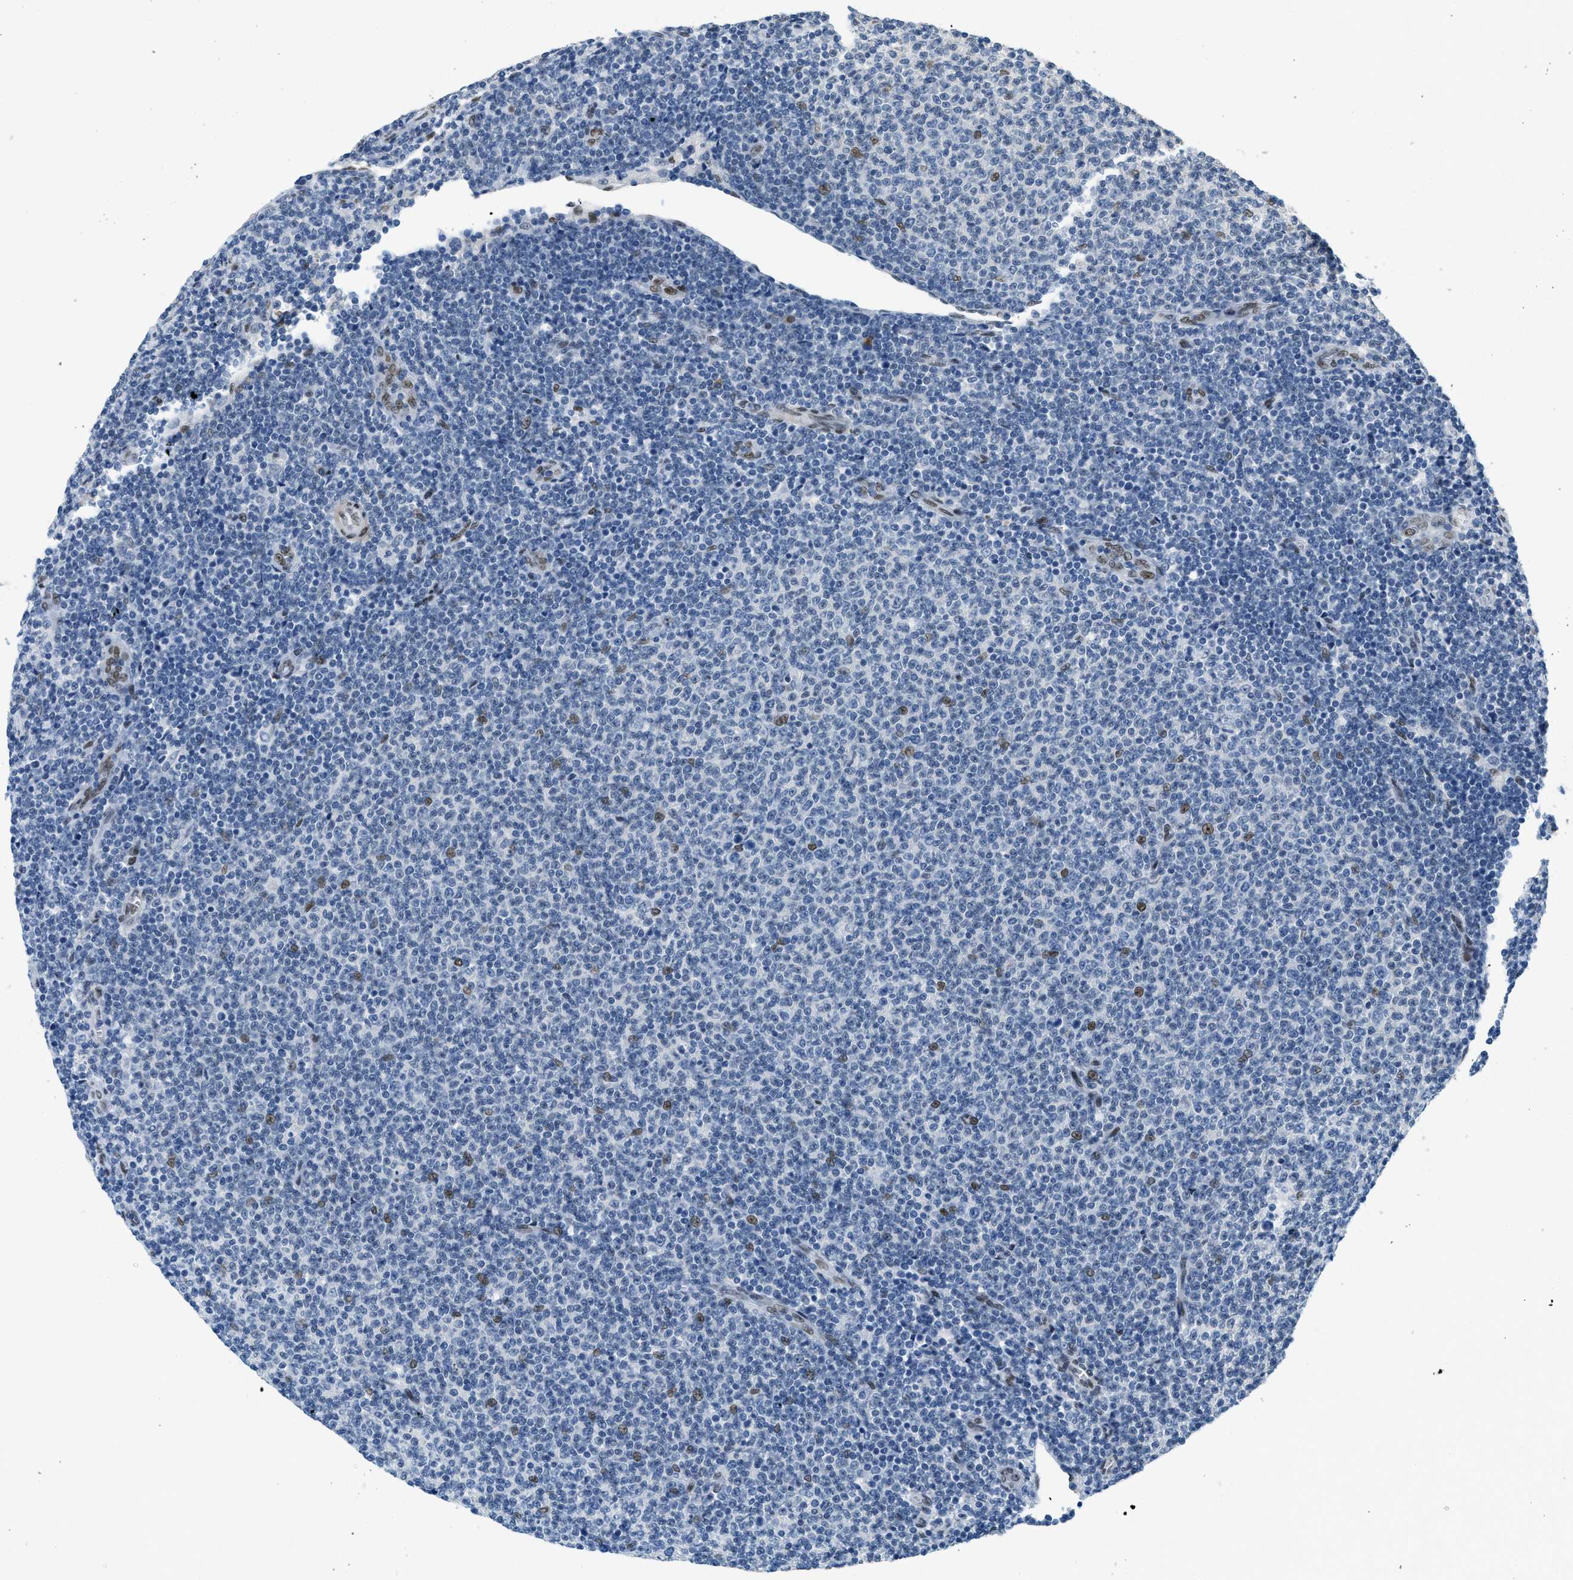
{"staining": {"intensity": "negative", "quantity": "none", "location": "none"}, "tissue": "lymphoma", "cell_type": "Tumor cells", "image_type": "cancer", "snomed": [{"axis": "morphology", "description": "Malignant lymphoma, non-Hodgkin's type, Low grade"}, {"axis": "topography", "description": "Lymph node"}], "caption": "Photomicrograph shows no significant protein positivity in tumor cells of malignant lymphoma, non-Hodgkin's type (low-grade).", "gene": "ZBTB20", "patient": {"sex": "male", "age": 66}}